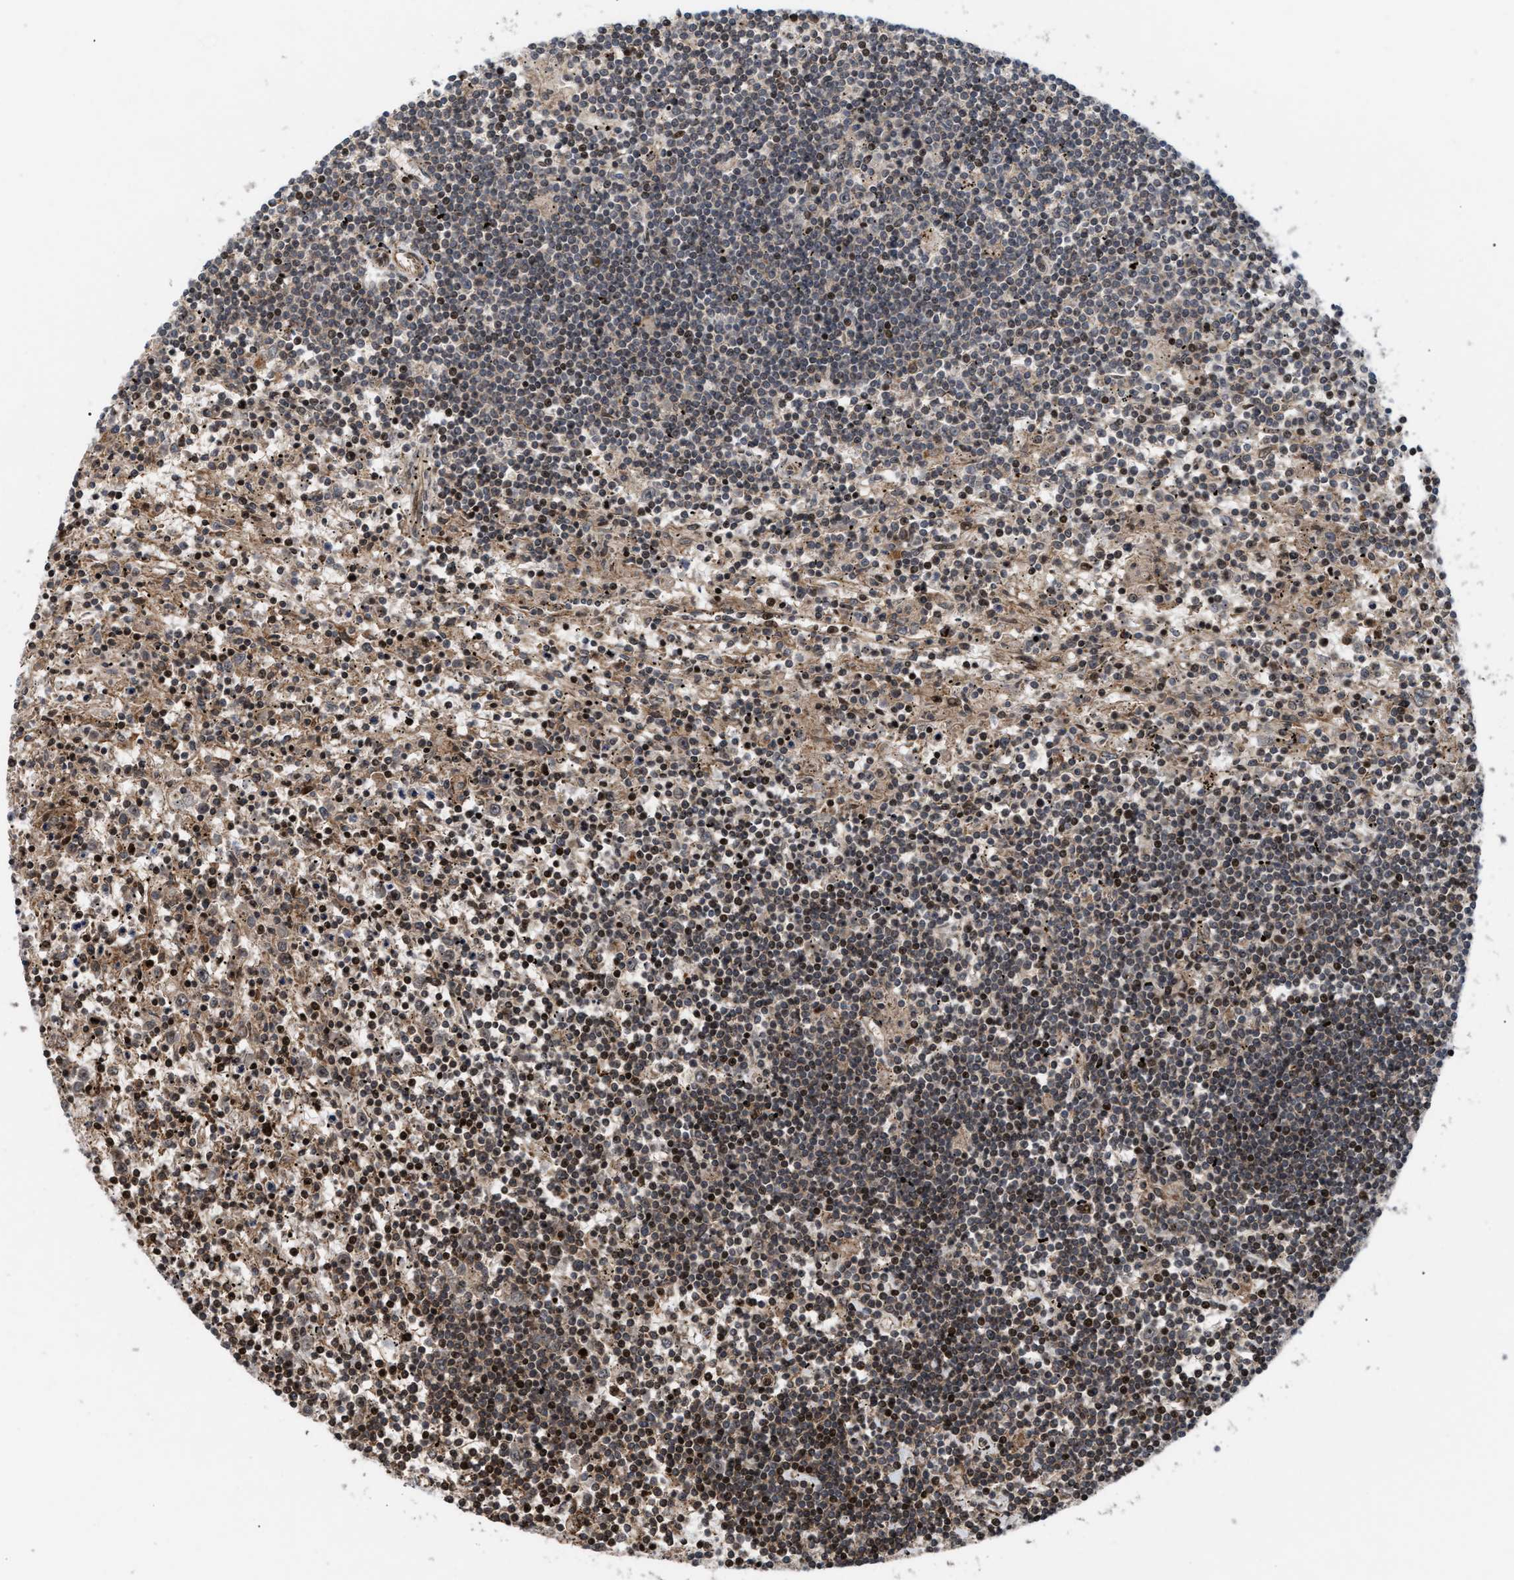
{"staining": {"intensity": "moderate", "quantity": "25%-75%", "location": "nuclear"}, "tissue": "lymphoma", "cell_type": "Tumor cells", "image_type": "cancer", "snomed": [{"axis": "morphology", "description": "Malignant lymphoma, non-Hodgkin's type, Low grade"}, {"axis": "topography", "description": "Spleen"}], "caption": "Tumor cells demonstrate medium levels of moderate nuclear positivity in about 25%-75% of cells in lymphoma. The staining was performed using DAB, with brown indicating positive protein expression. Nuclei are stained blue with hematoxylin.", "gene": "STAU2", "patient": {"sex": "male", "age": 76}}